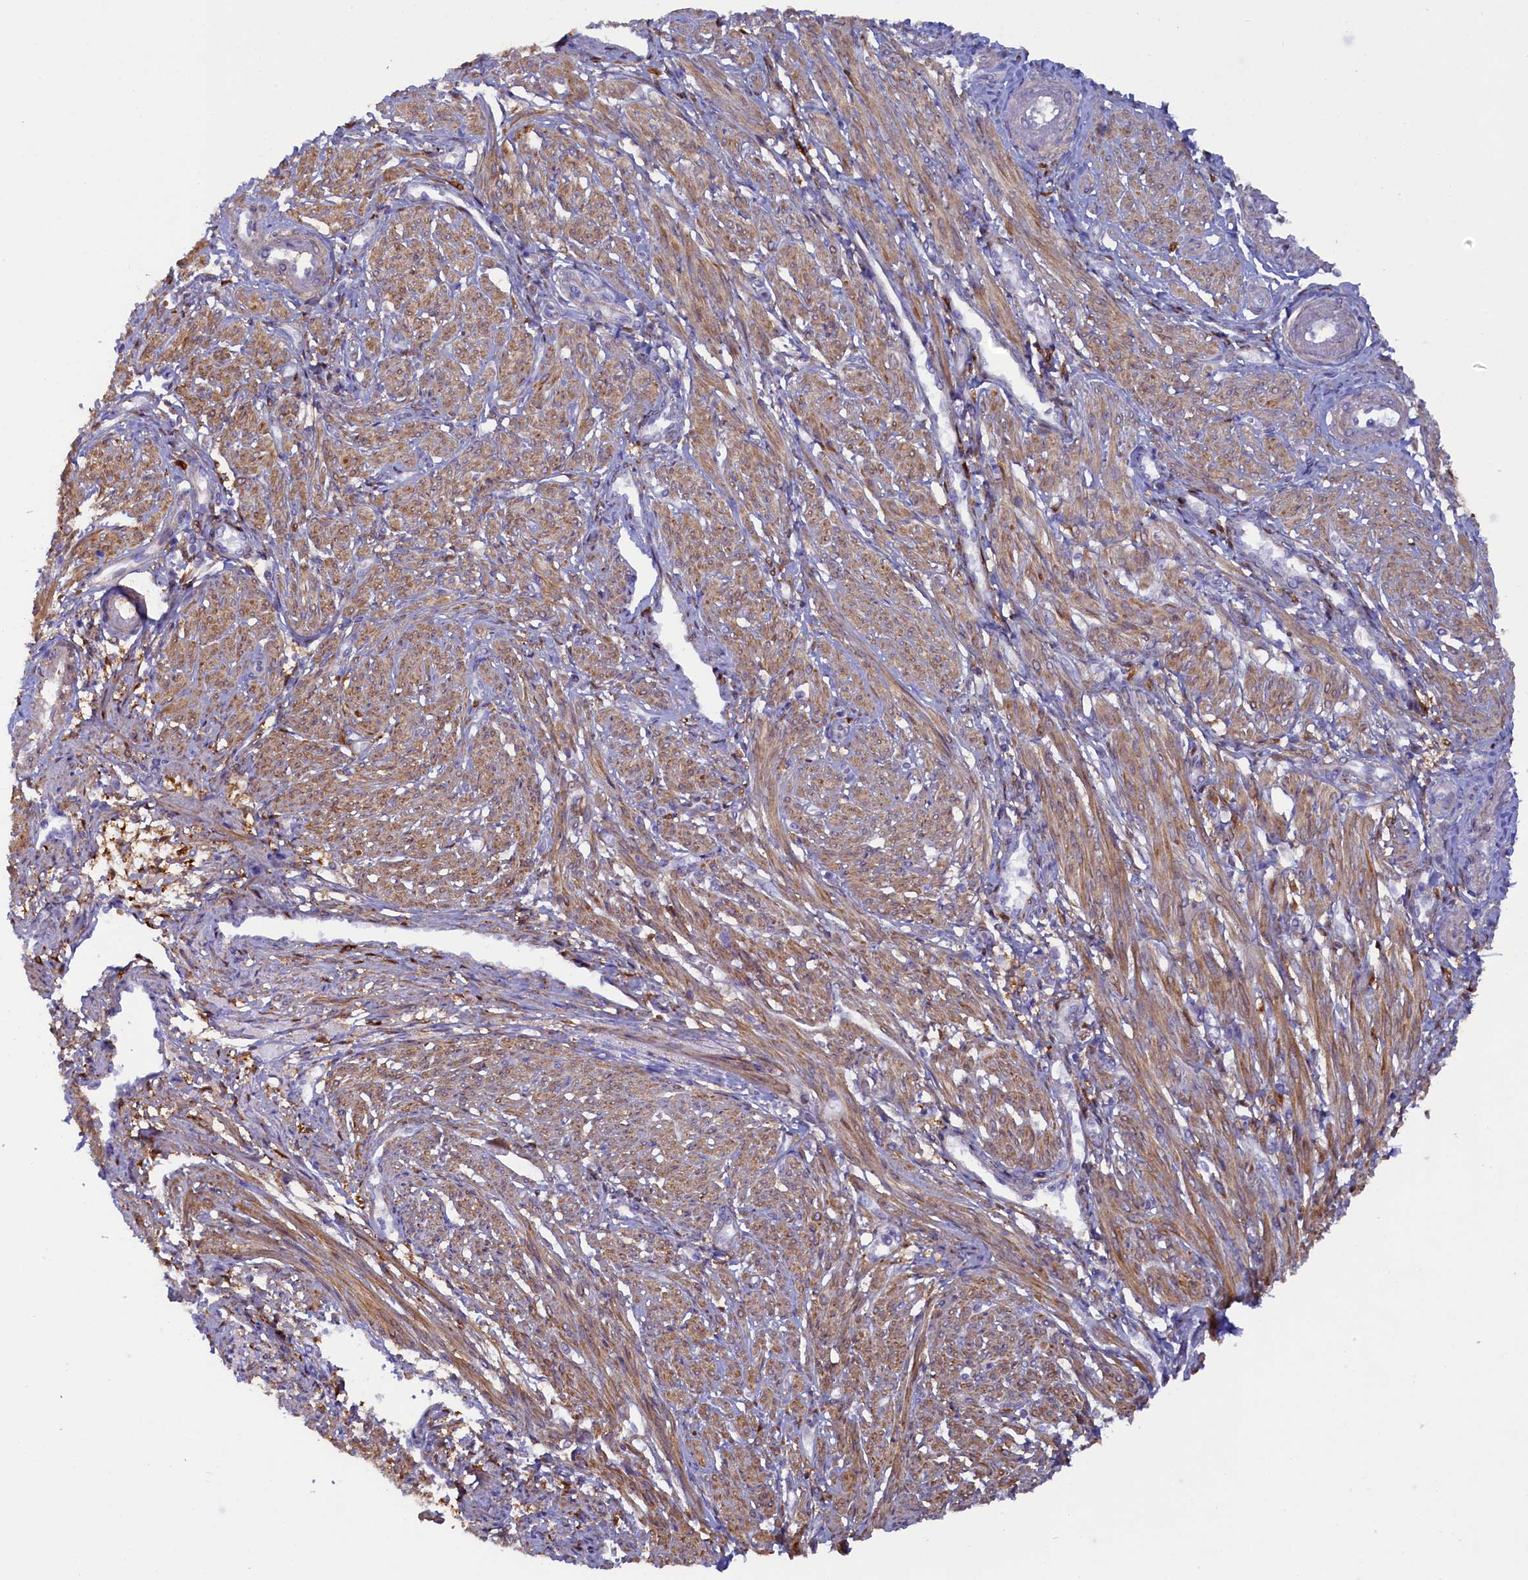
{"staining": {"intensity": "moderate", "quantity": ">75%", "location": "cytoplasmic/membranous"}, "tissue": "smooth muscle", "cell_type": "Smooth muscle cells", "image_type": "normal", "snomed": [{"axis": "morphology", "description": "Normal tissue, NOS"}, {"axis": "topography", "description": "Smooth muscle"}], "caption": "This is a micrograph of IHC staining of benign smooth muscle, which shows moderate staining in the cytoplasmic/membranous of smooth muscle cells.", "gene": "POGLUT3", "patient": {"sex": "female", "age": 39}}